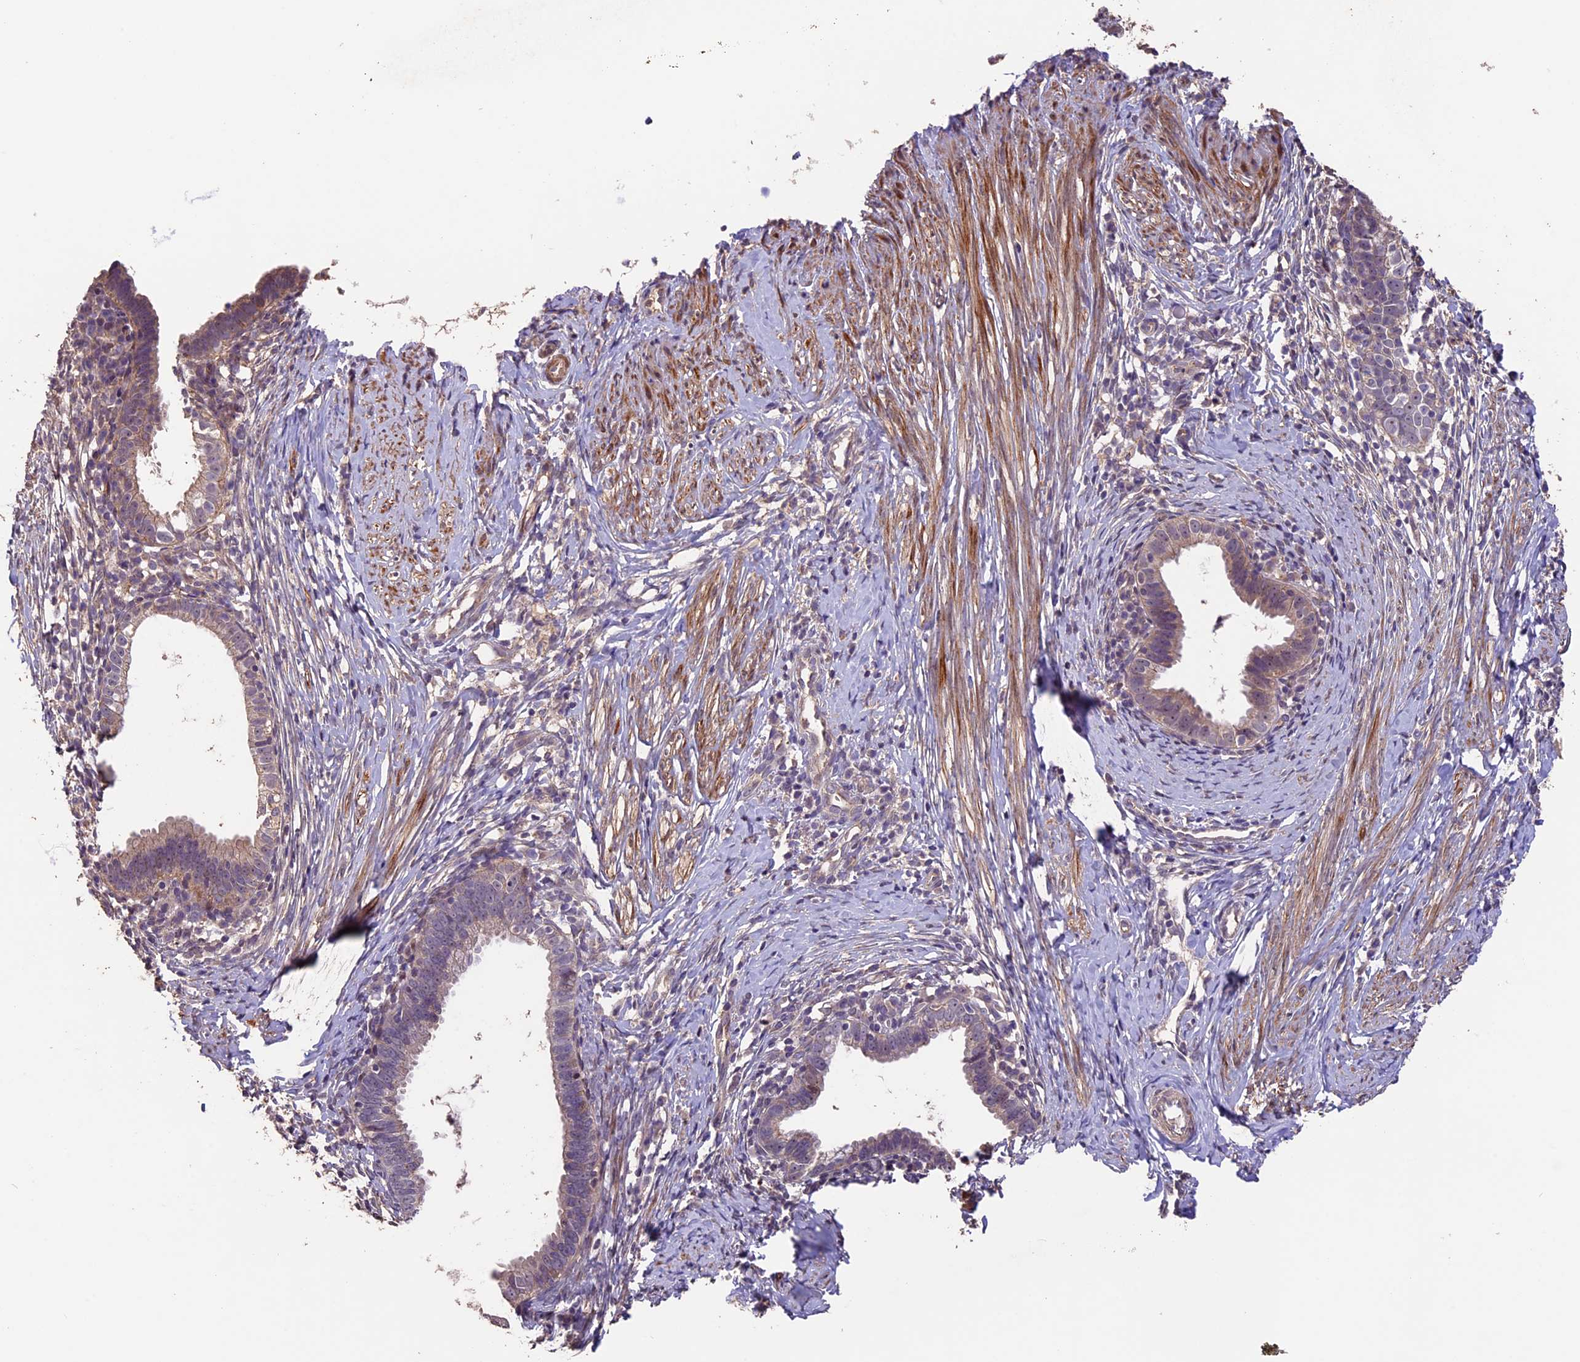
{"staining": {"intensity": "weak", "quantity": "25%-75%", "location": "cytoplasmic/membranous"}, "tissue": "cervical cancer", "cell_type": "Tumor cells", "image_type": "cancer", "snomed": [{"axis": "morphology", "description": "Adenocarcinoma, NOS"}, {"axis": "topography", "description": "Cervix"}], "caption": "There is low levels of weak cytoplasmic/membranous staining in tumor cells of cervical cancer (adenocarcinoma), as demonstrated by immunohistochemical staining (brown color).", "gene": "GNB5", "patient": {"sex": "female", "age": 36}}